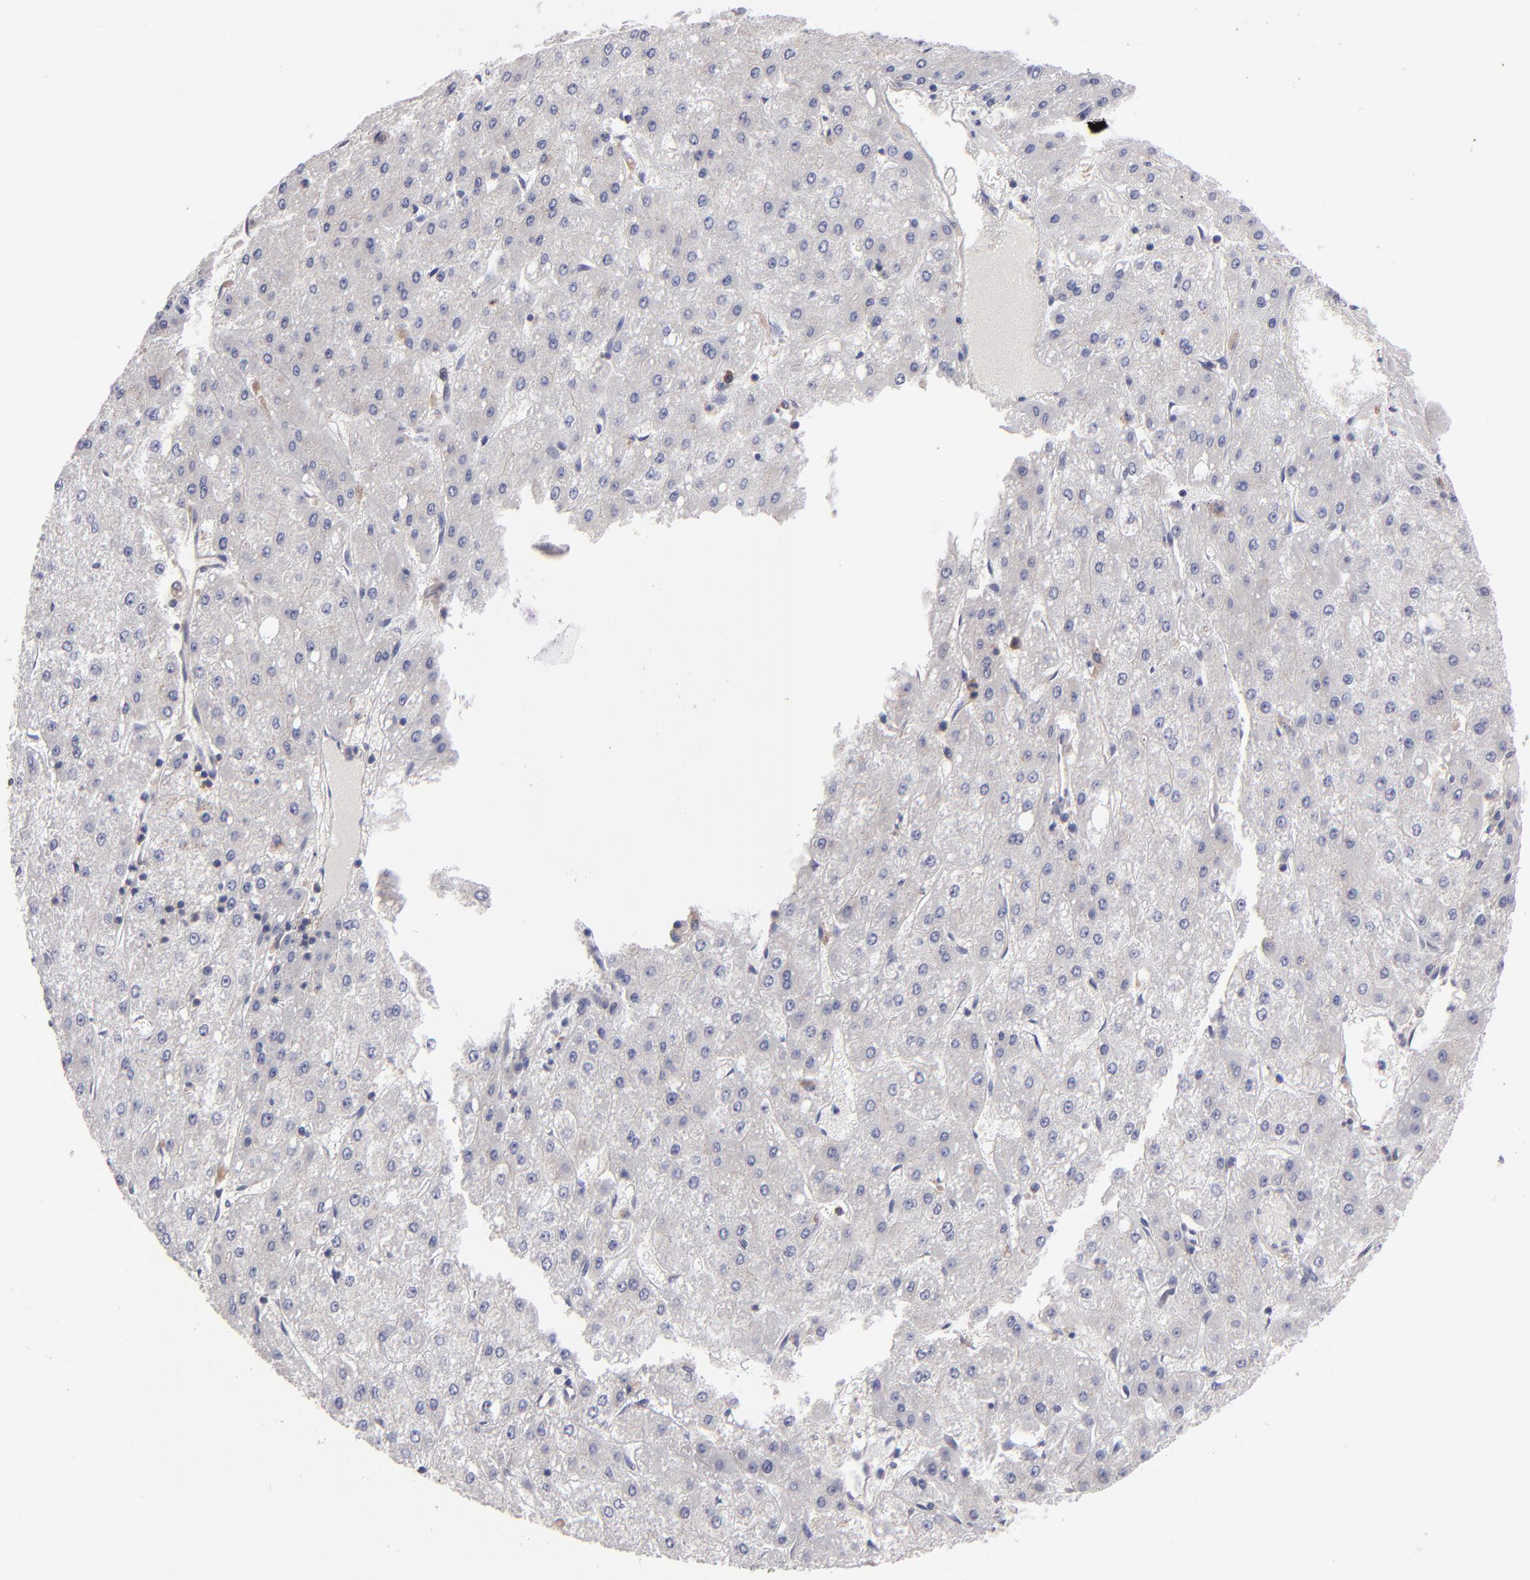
{"staining": {"intensity": "negative", "quantity": "none", "location": "none"}, "tissue": "liver cancer", "cell_type": "Tumor cells", "image_type": "cancer", "snomed": [{"axis": "morphology", "description": "Carcinoma, Hepatocellular, NOS"}, {"axis": "topography", "description": "Liver"}], "caption": "Image shows no significant protein expression in tumor cells of liver cancer.", "gene": "EIF3L", "patient": {"sex": "female", "age": 52}}